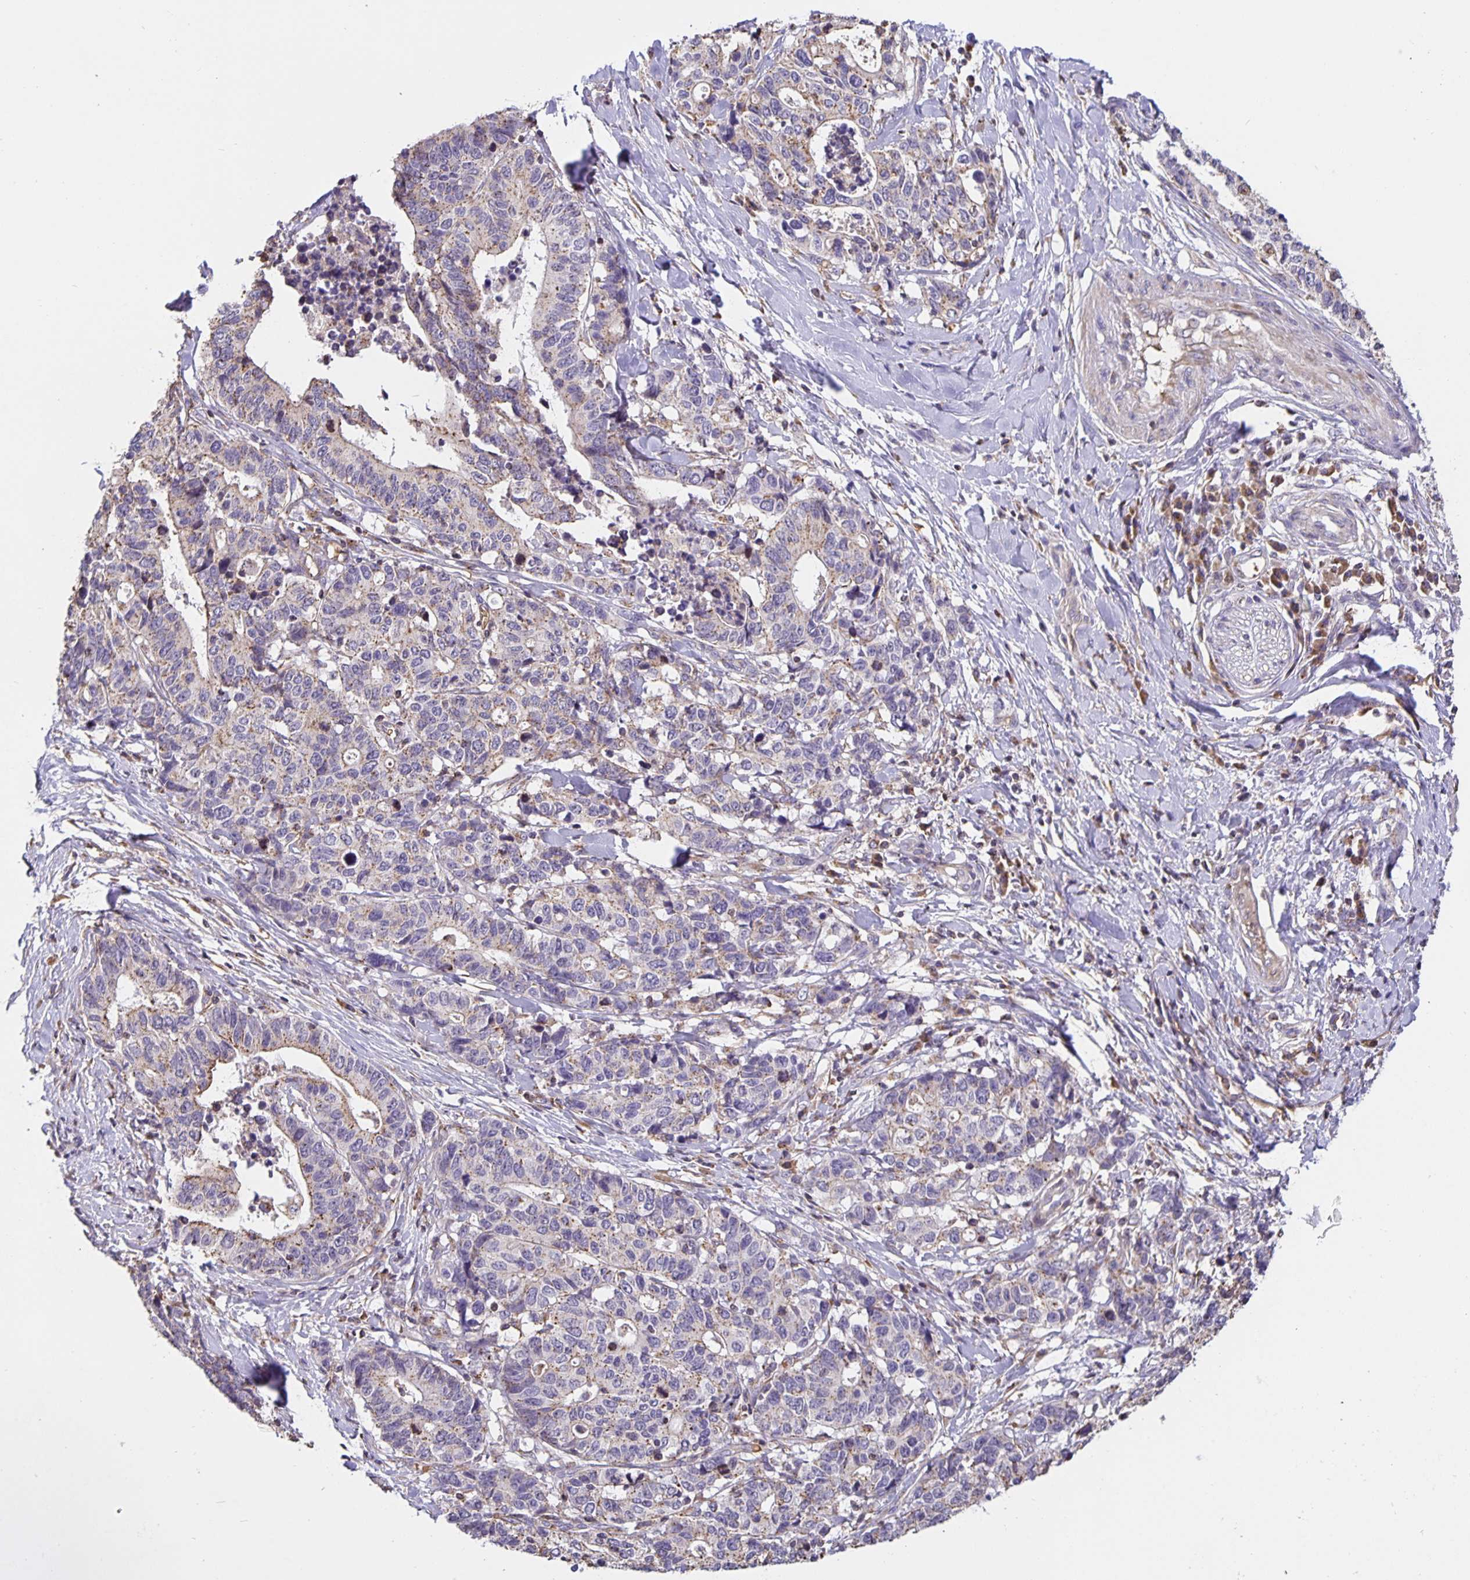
{"staining": {"intensity": "moderate", "quantity": "<25%", "location": "cytoplasmic/membranous"}, "tissue": "stomach cancer", "cell_type": "Tumor cells", "image_type": "cancer", "snomed": [{"axis": "morphology", "description": "Adenocarcinoma, NOS"}, {"axis": "topography", "description": "Stomach, upper"}], "caption": "This photomicrograph reveals immunohistochemistry staining of human stomach cancer (adenocarcinoma), with low moderate cytoplasmic/membranous staining in about <25% of tumor cells.", "gene": "TMEM71", "patient": {"sex": "female", "age": 67}}